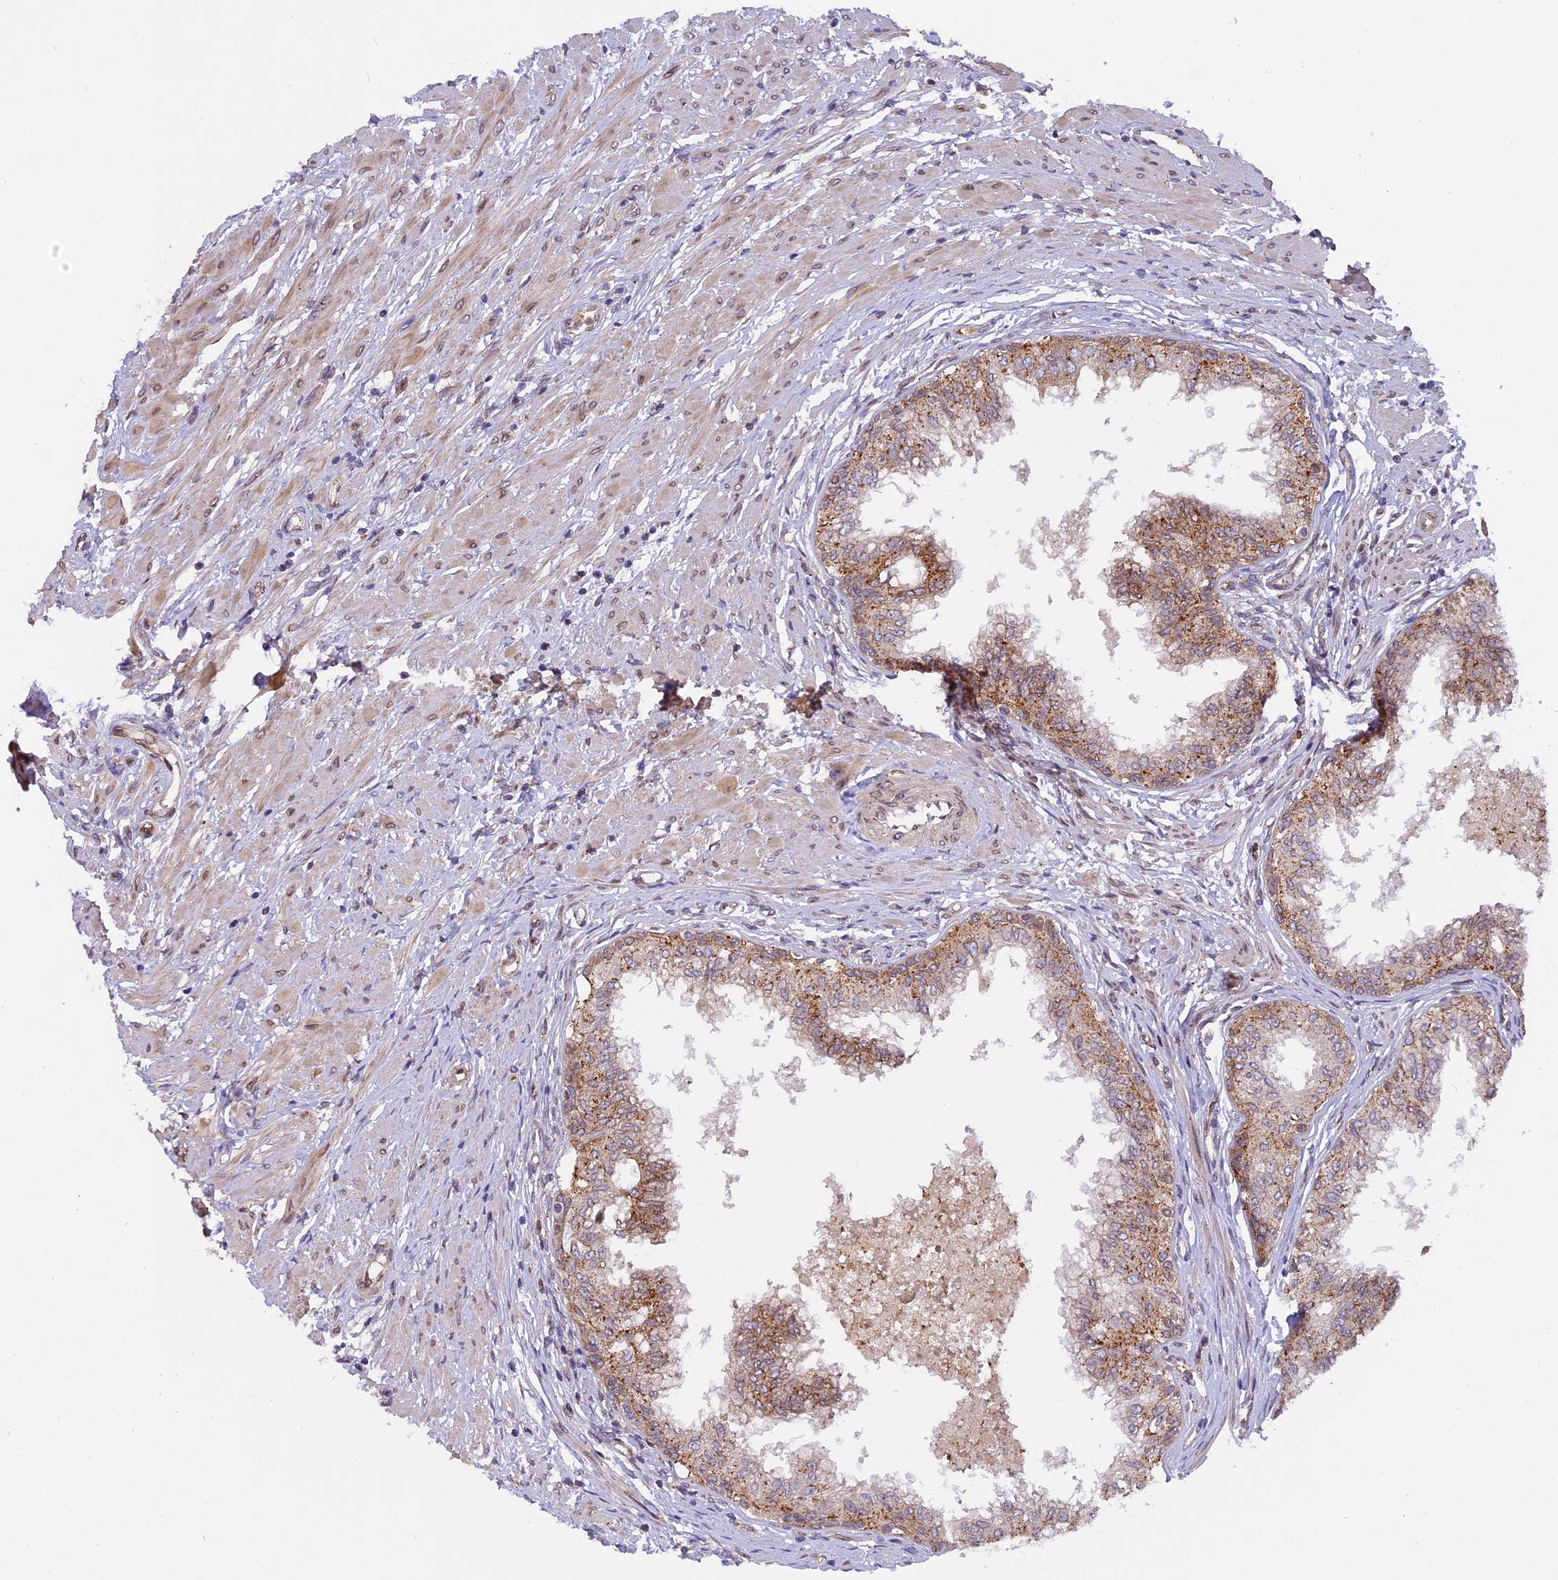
{"staining": {"intensity": "moderate", "quantity": ">75%", "location": "cytoplasmic/membranous"}, "tissue": "prostate", "cell_type": "Glandular cells", "image_type": "normal", "snomed": [{"axis": "morphology", "description": "Normal tissue, NOS"}, {"axis": "topography", "description": "Prostate"}, {"axis": "topography", "description": "Seminal veicle"}], "caption": "Brown immunohistochemical staining in unremarkable prostate displays moderate cytoplasmic/membranous expression in about >75% of glandular cells. The staining was performed using DAB (3,3'-diaminobenzidine) to visualize the protein expression in brown, while the nuclei were stained in blue with hematoxylin (Magnification: 20x).", "gene": "CHMP2A", "patient": {"sex": "male", "age": 60}}